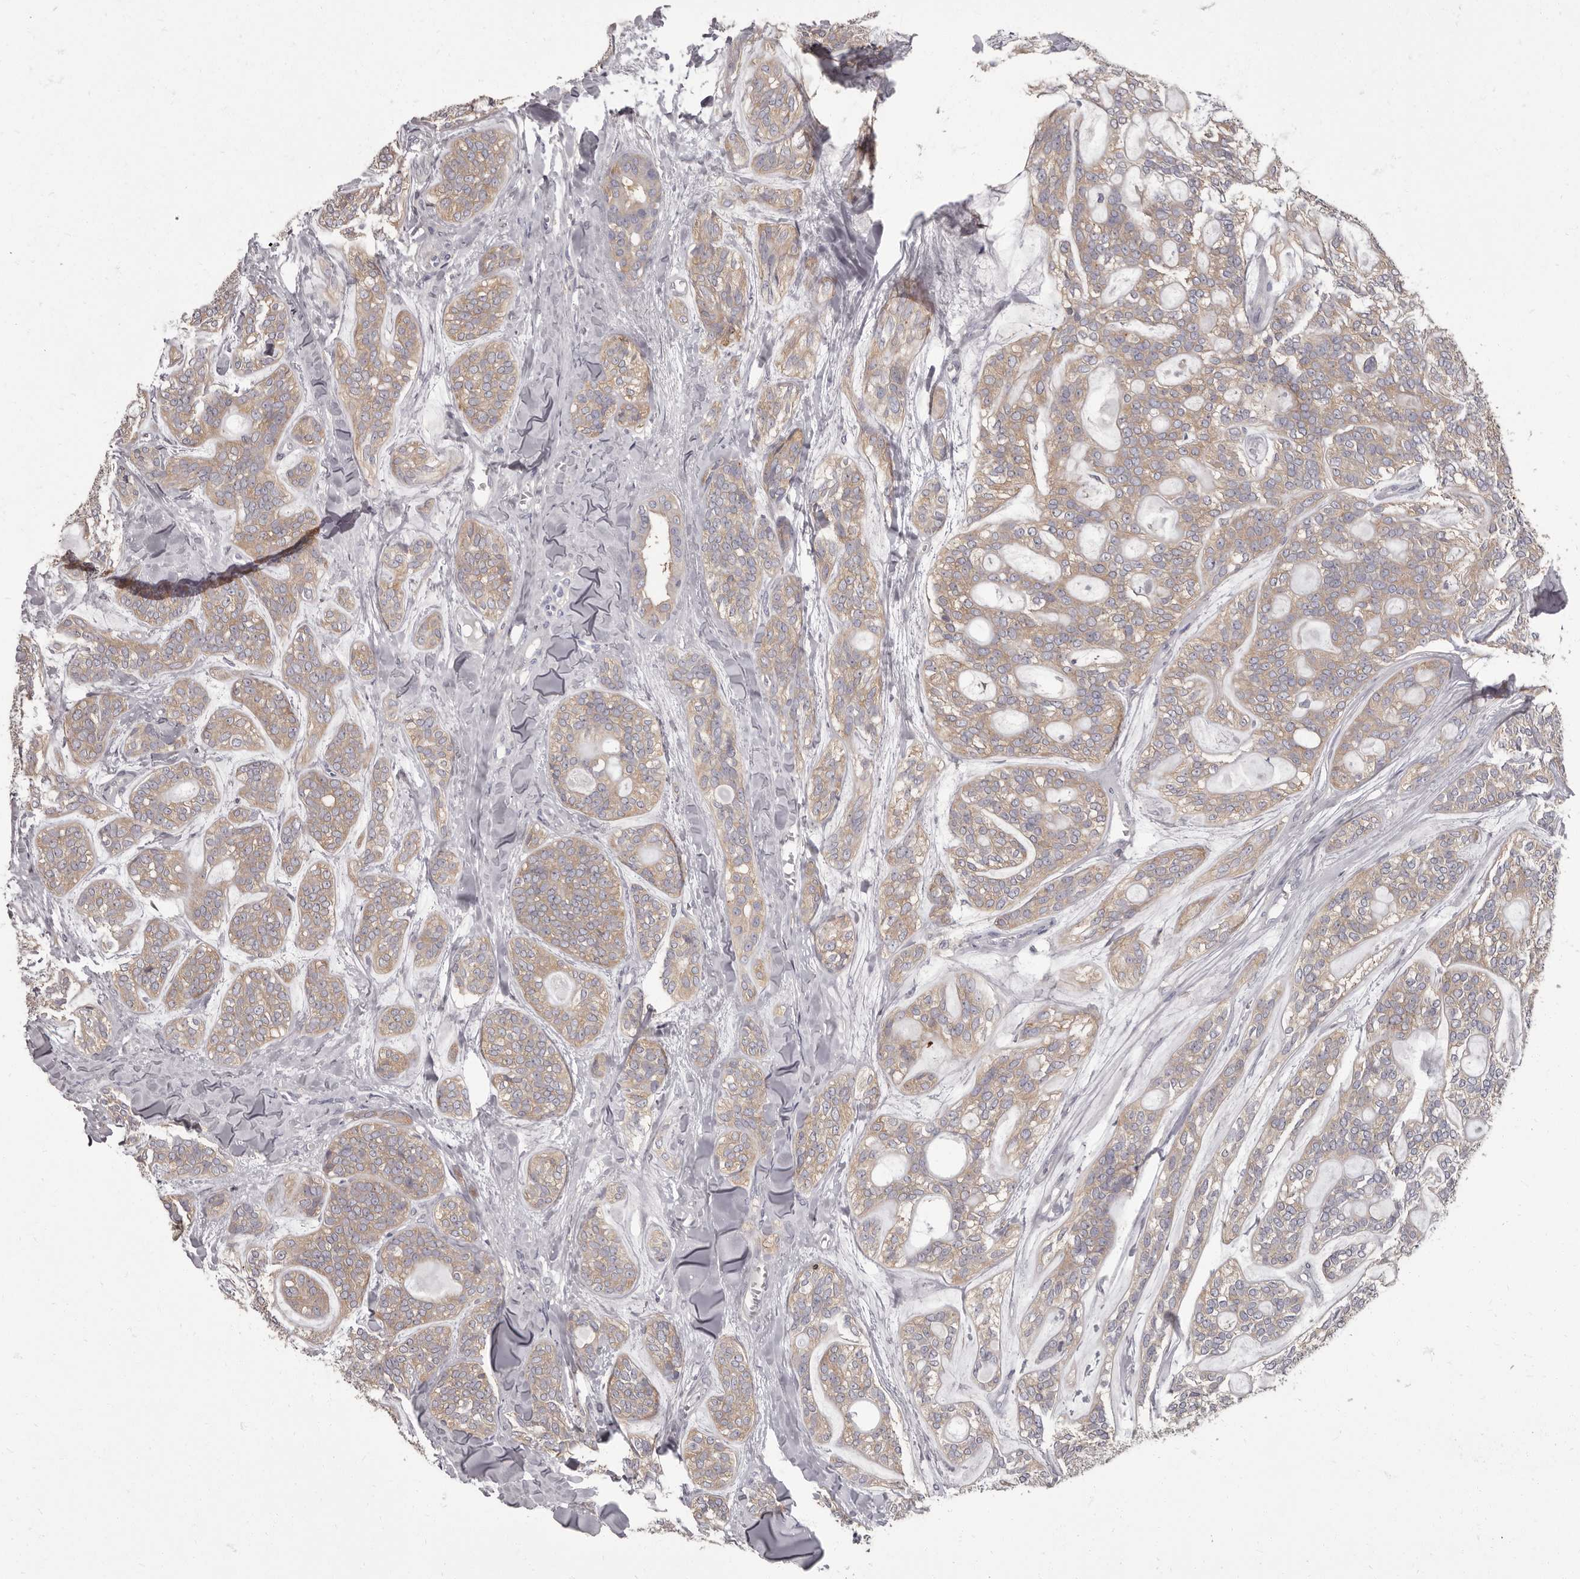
{"staining": {"intensity": "weak", "quantity": ">75%", "location": "cytoplasmic/membranous"}, "tissue": "head and neck cancer", "cell_type": "Tumor cells", "image_type": "cancer", "snomed": [{"axis": "morphology", "description": "Adenocarcinoma, NOS"}, {"axis": "topography", "description": "Head-Neck"}], "caption": "Tumor cells demonstrate low levels of weak cytoplasmic/membranous positivity in about >75% of cells in human head and neck adenocarcinoma. (Brightfield microscopy of DAB IHC at high magnification).", "gene": "APEH", "patient": {"sex": "male", "age": 66}}